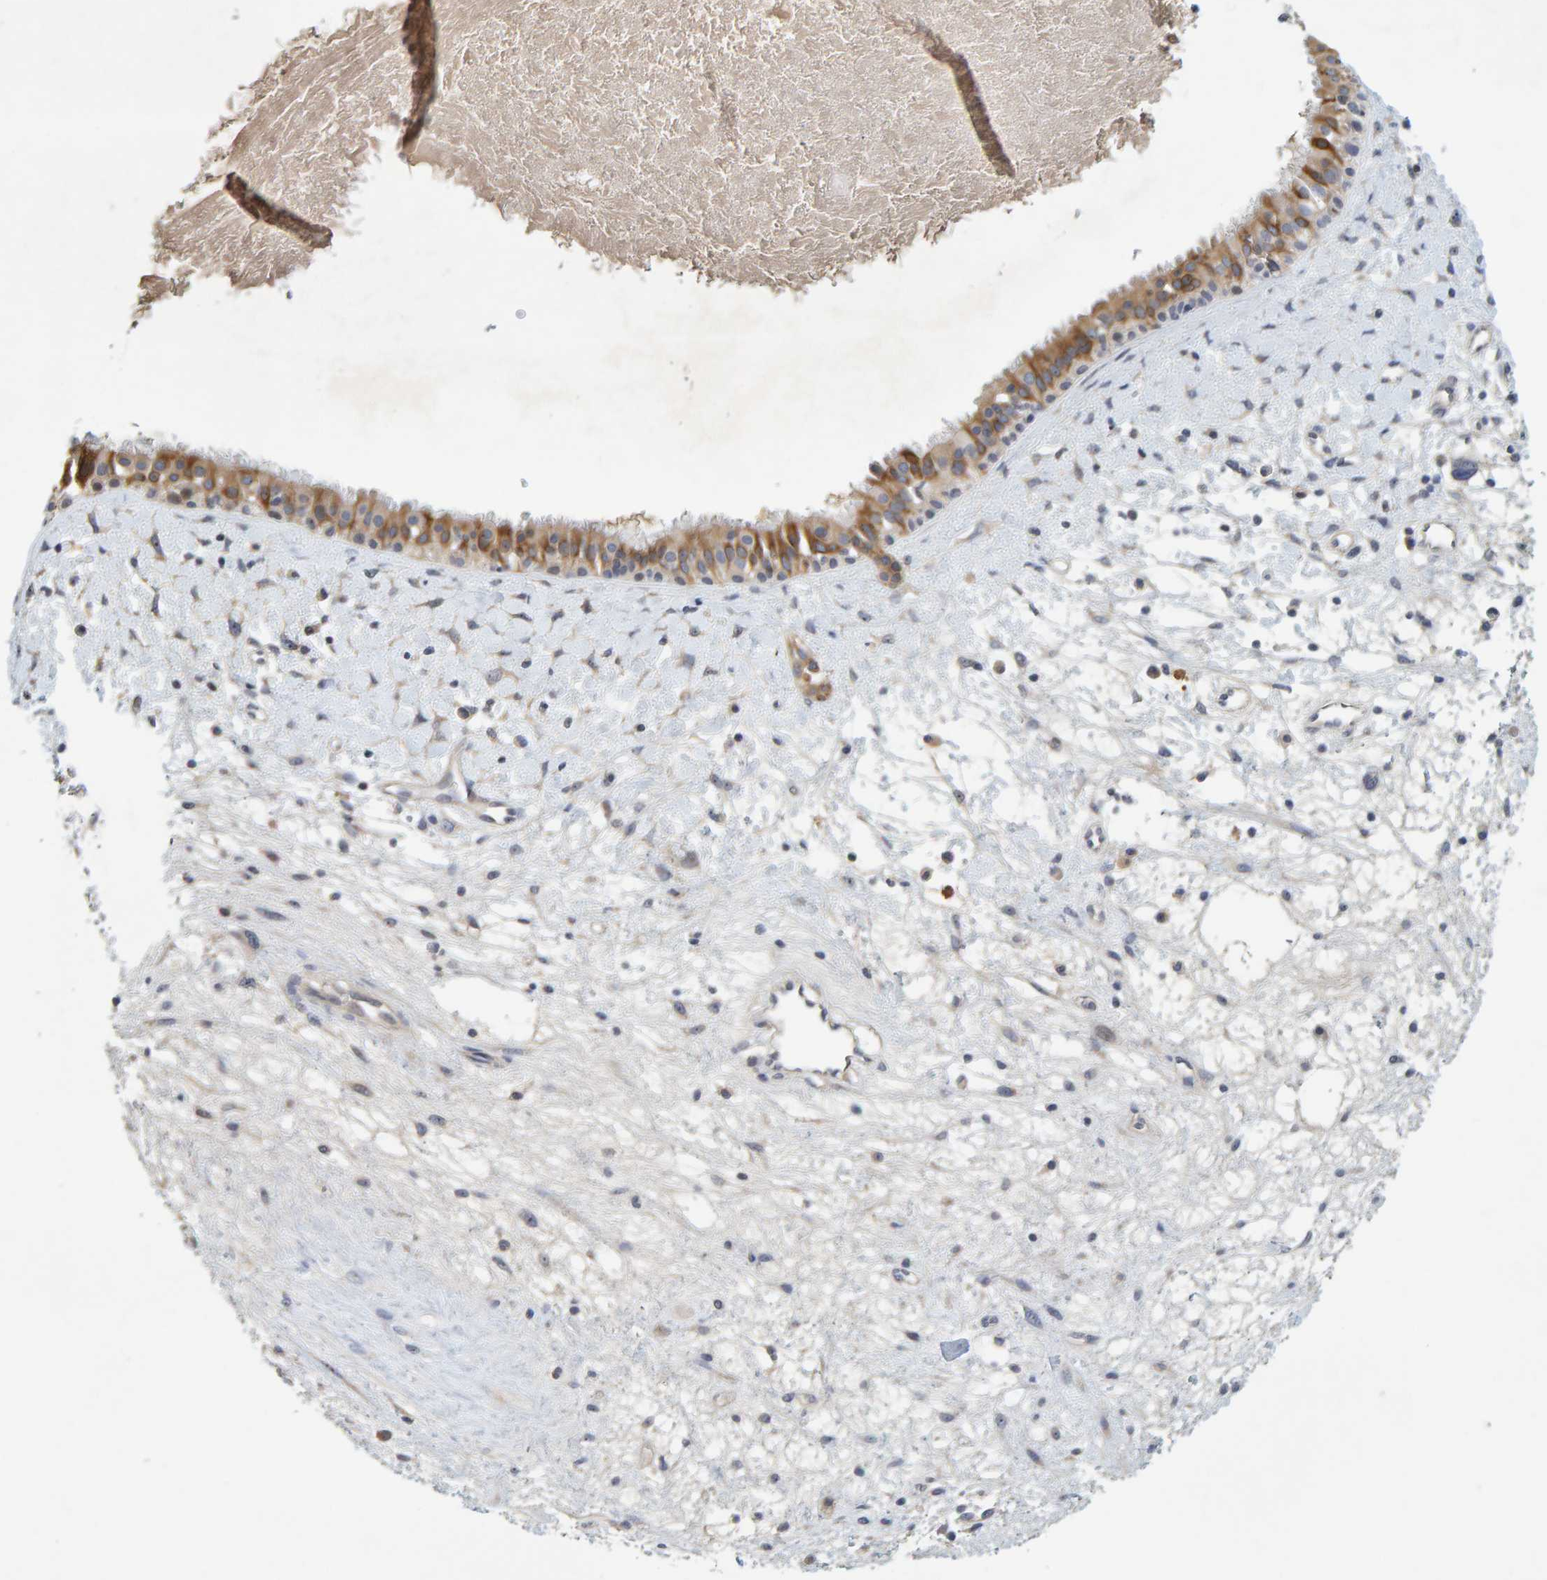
{"staining": {"intensity": "moderate", "quantity": ">75%", "location": "cytoplasmic/membranous"}, "tissue": "nasopharynx", "cell_type": "Respiratory epithelial cells", "image_type": "normal", "snomed": [{"axis": "morphology", "description": "Normal tissue, NOS"}, {"axis": "topography", "description": "Nasopharynx"}], "caption": "Moderate cytoplasmic/membranous protein positivity is appreciated in about >75% of respiratory epithelial cells in nasopharynx. (DAB = brown stain, brightfield microscopy at high magnification).", "gene": "ZNF77", "patient": {"sex": "male", "age": 22}}